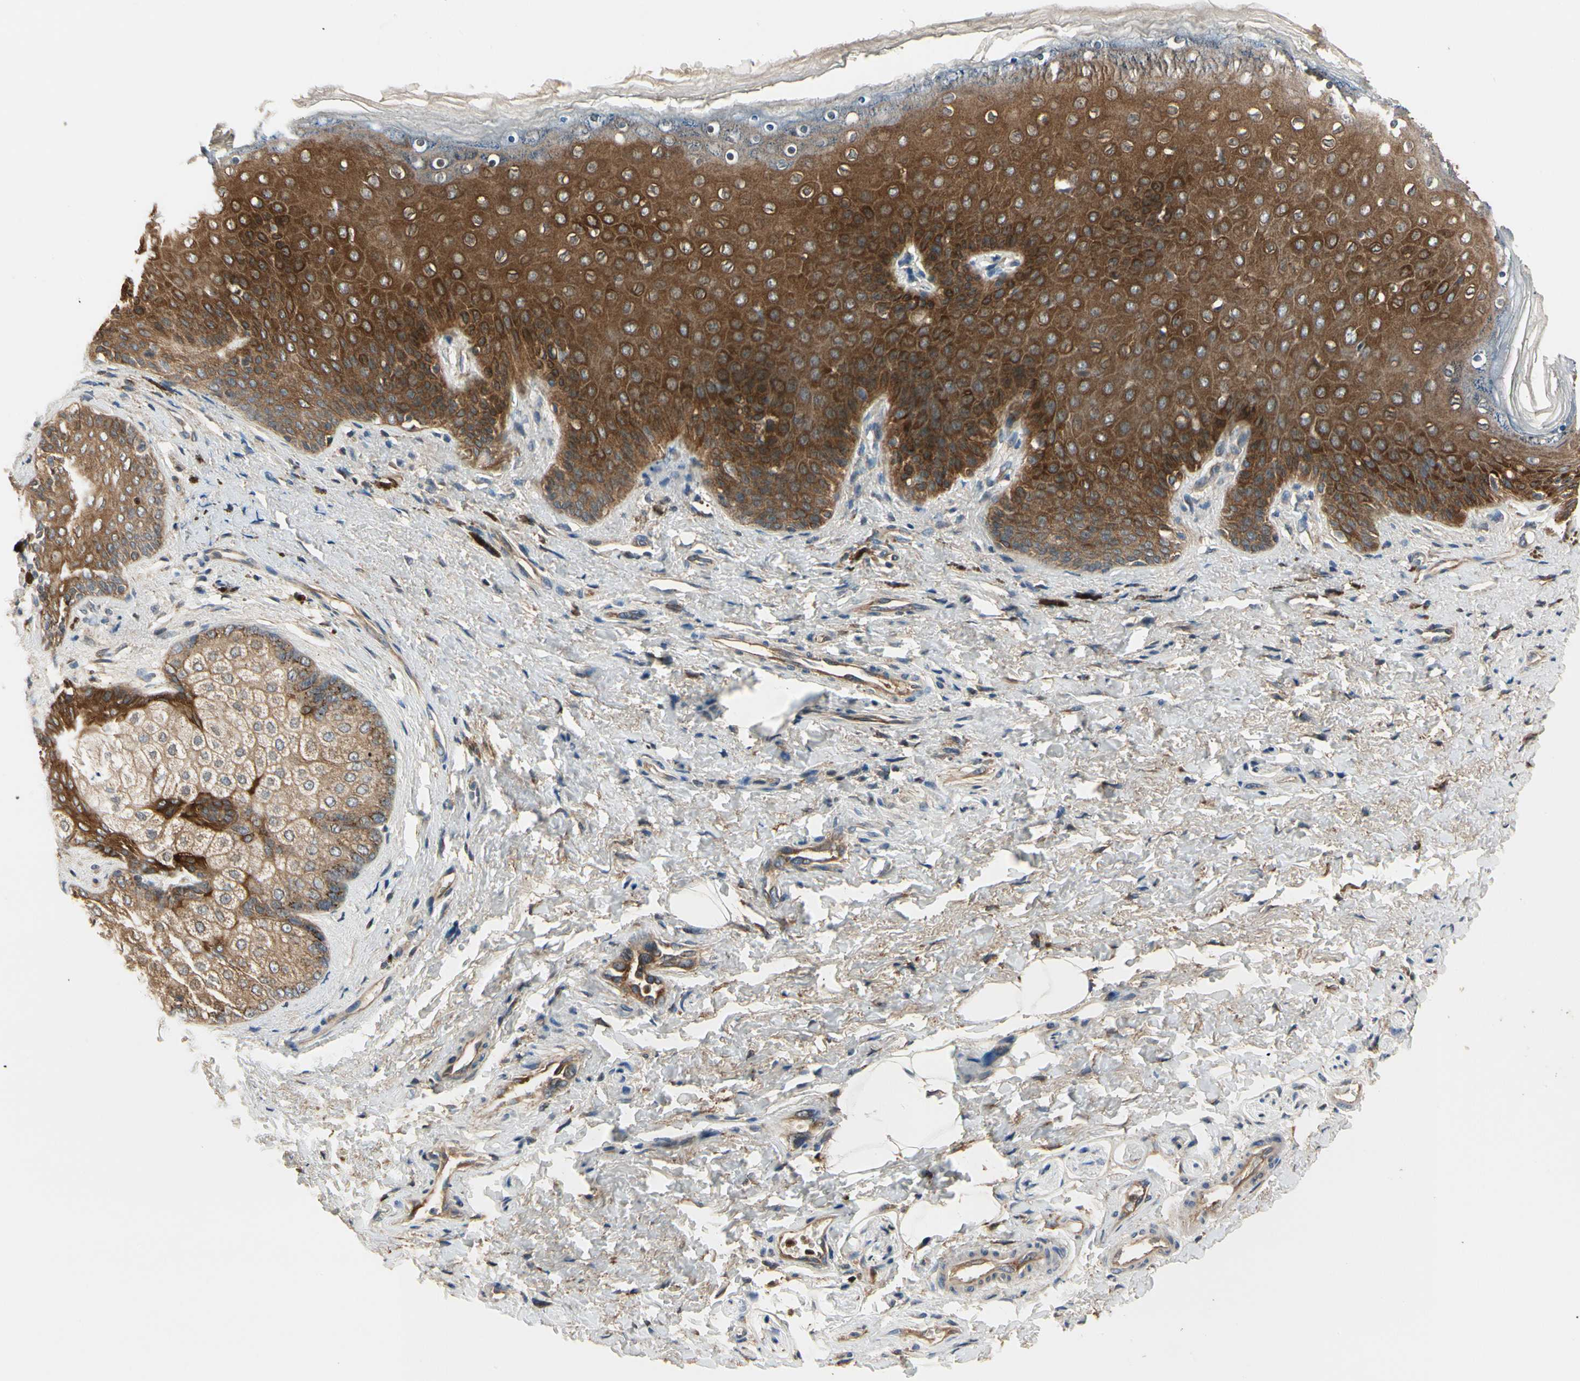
{"staining": {"intensity": "strong", "quantity": ">75%", "location": "cytoplasmic/membranous"}, "tissue": "skin", "cell_type": "Epidermal cells", "image_type": "normal", "snomed": [{"axis": "morphology", "description": "Normal tissue, NOS"}, {"axis": "topography", "description": "Anal"}], "caption": "About >75% of epidermal cells in normal skin reveal strong cytoplasmic/membranous protein staining as visualized by brown immunohistochemical staining.", "gene": "CGREF1", "patient": {"sex": "female", "age": 46}}